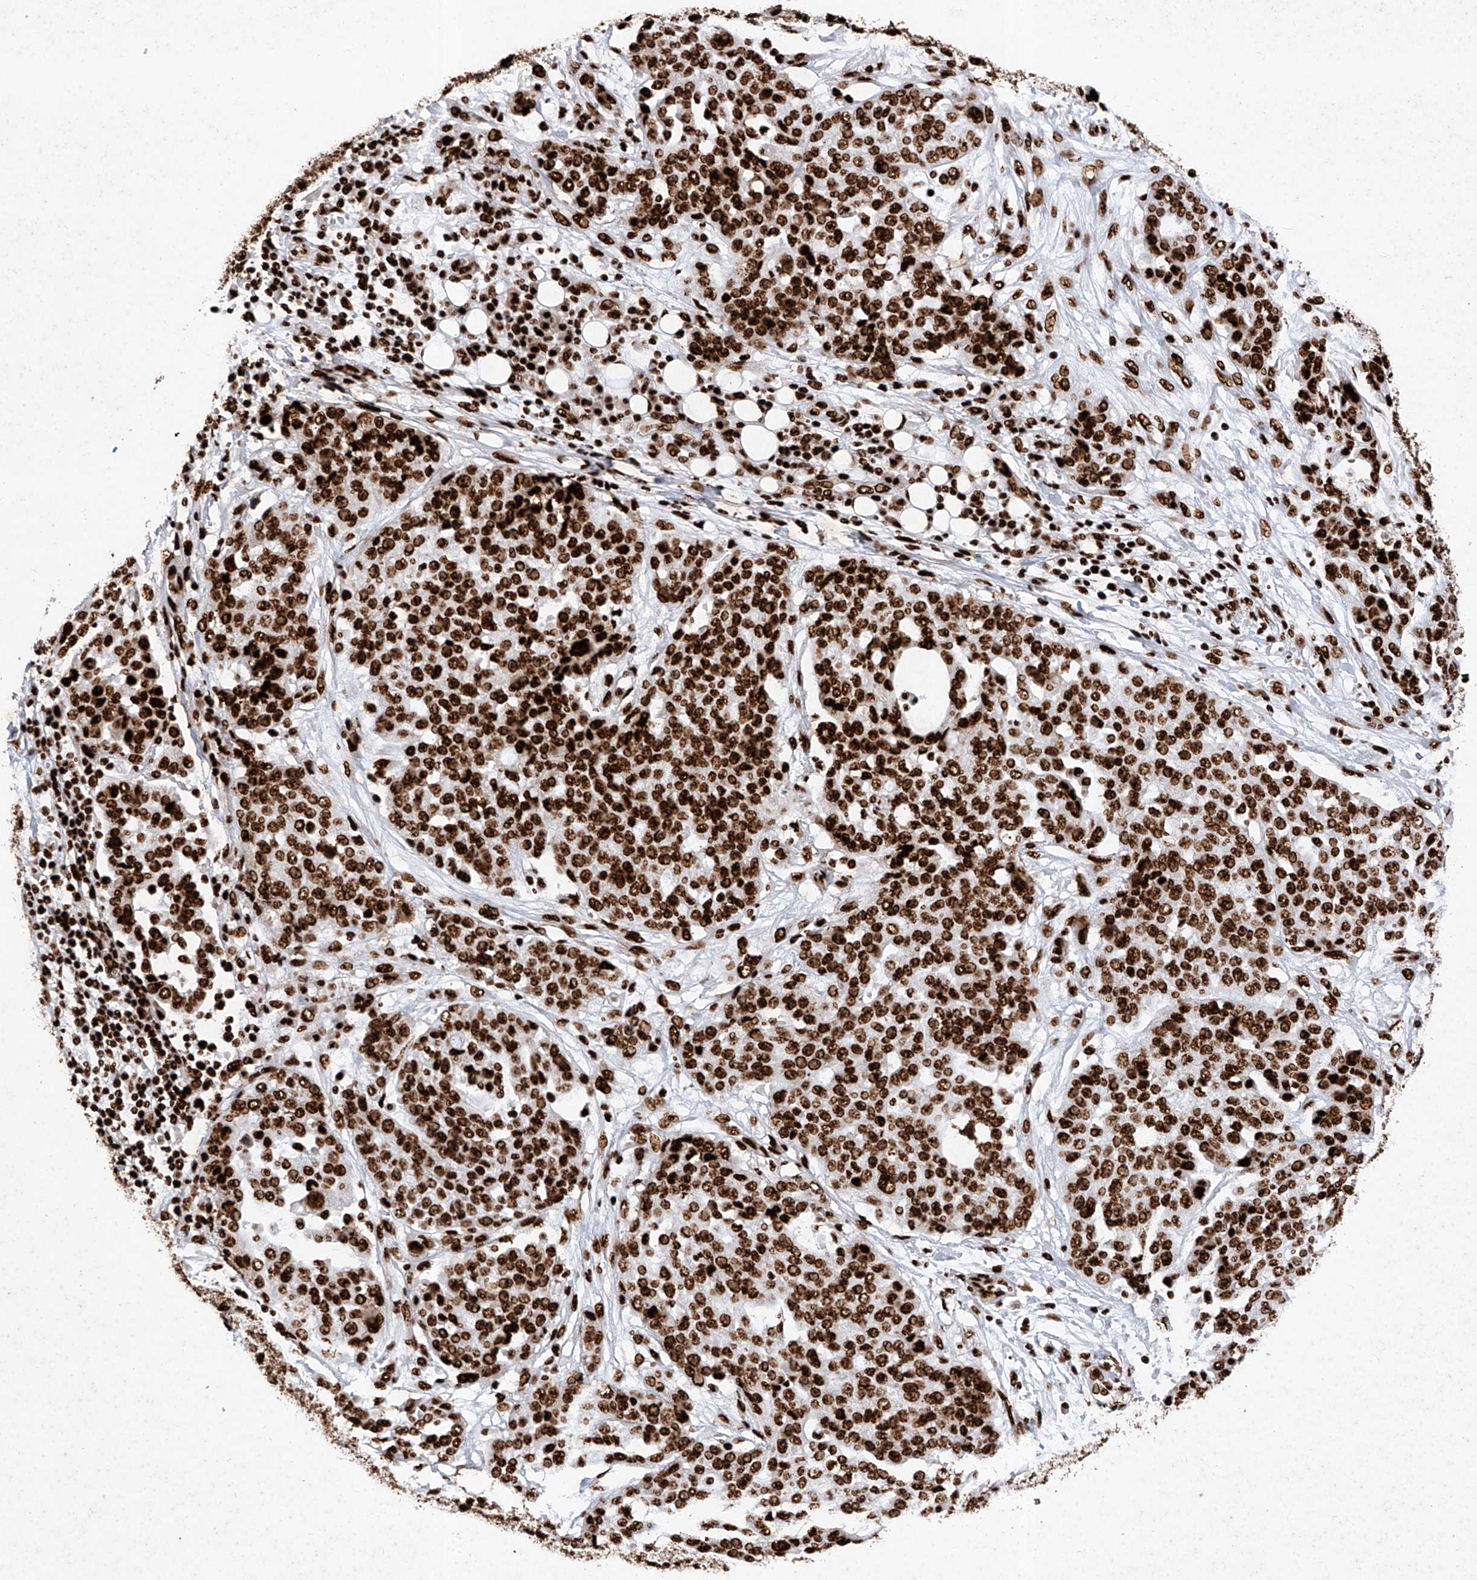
{"staining": {"intensity": "strong", "quantity": ">75%", "location": "nuclear"}, "tissue": "ovarian cancer", "cell_type": "Tumor cells", "image_type": "cancer", "snomed": [{"axis": "morphology", "description": "Cystadenocarcinoma, serous, NOS"}, {"axis": "topography", "description": "Soft tissue"}, {"axis": "topography", "description": "Ovary"}], "caption": "DAB immunohistochemical staining of ovarian serous cystadenocarcinoma exhibits strong nuclear protein expression in approximately >75% of tumor cells.", "gene": "SRSF6", "patient": {"sex": "female", "age": 57}}